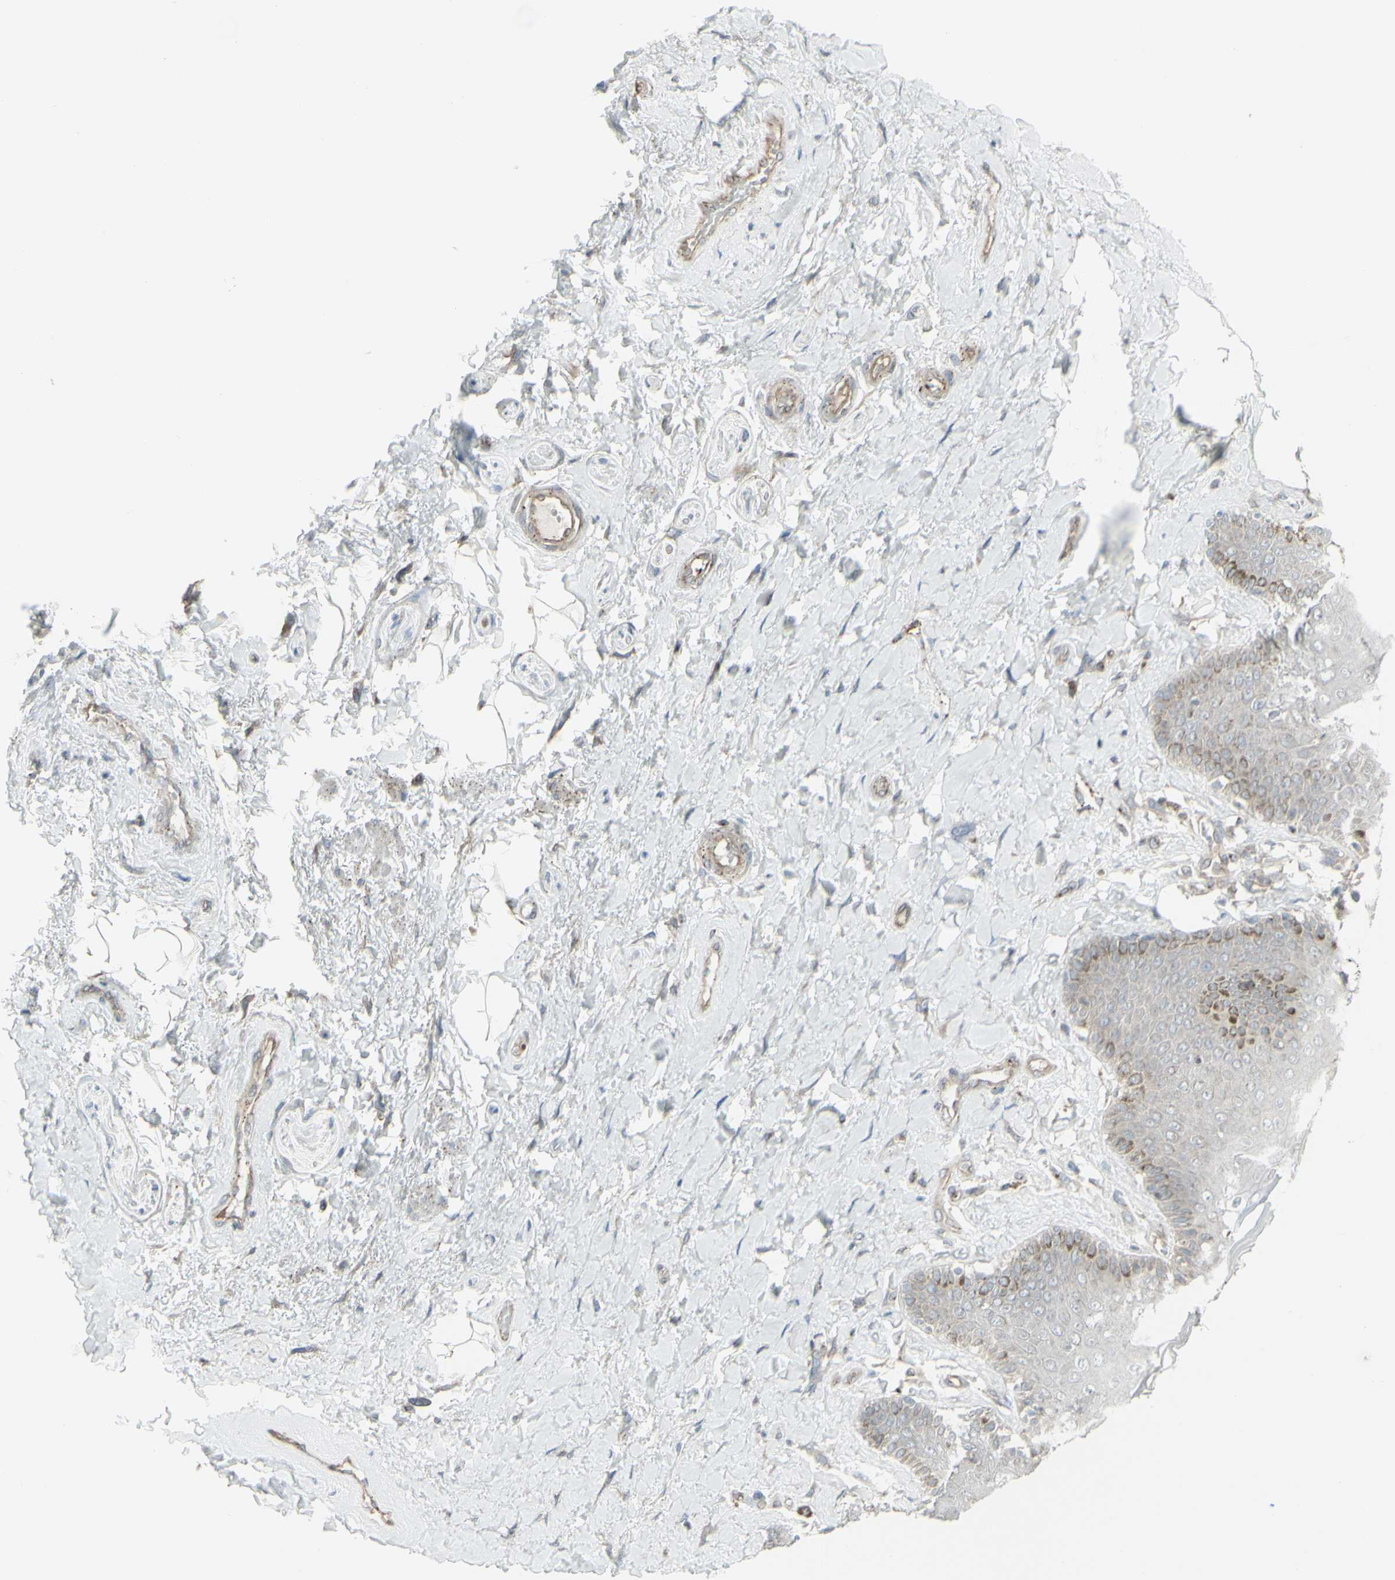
{"staining": {"intensity": "moderate", "quantity": "<25%", "location": "cytoplasmic/membranous"}, "tissue": "skin", "cell_type": "Epidermal cells", "image_type": "normal", "snomed": [{"axis": "morphology", "description": "Normal tissue, NOS"}, {"axis": "topography", "description": "Anal"}], "caption": "Protein staining exhibits moderate cytoplasmic/membranous expression in approximately <25% of epidermal cells in unremarkable skin.", "gene": "GALNT6", "patient": {"sex": "male", "age": 69}}